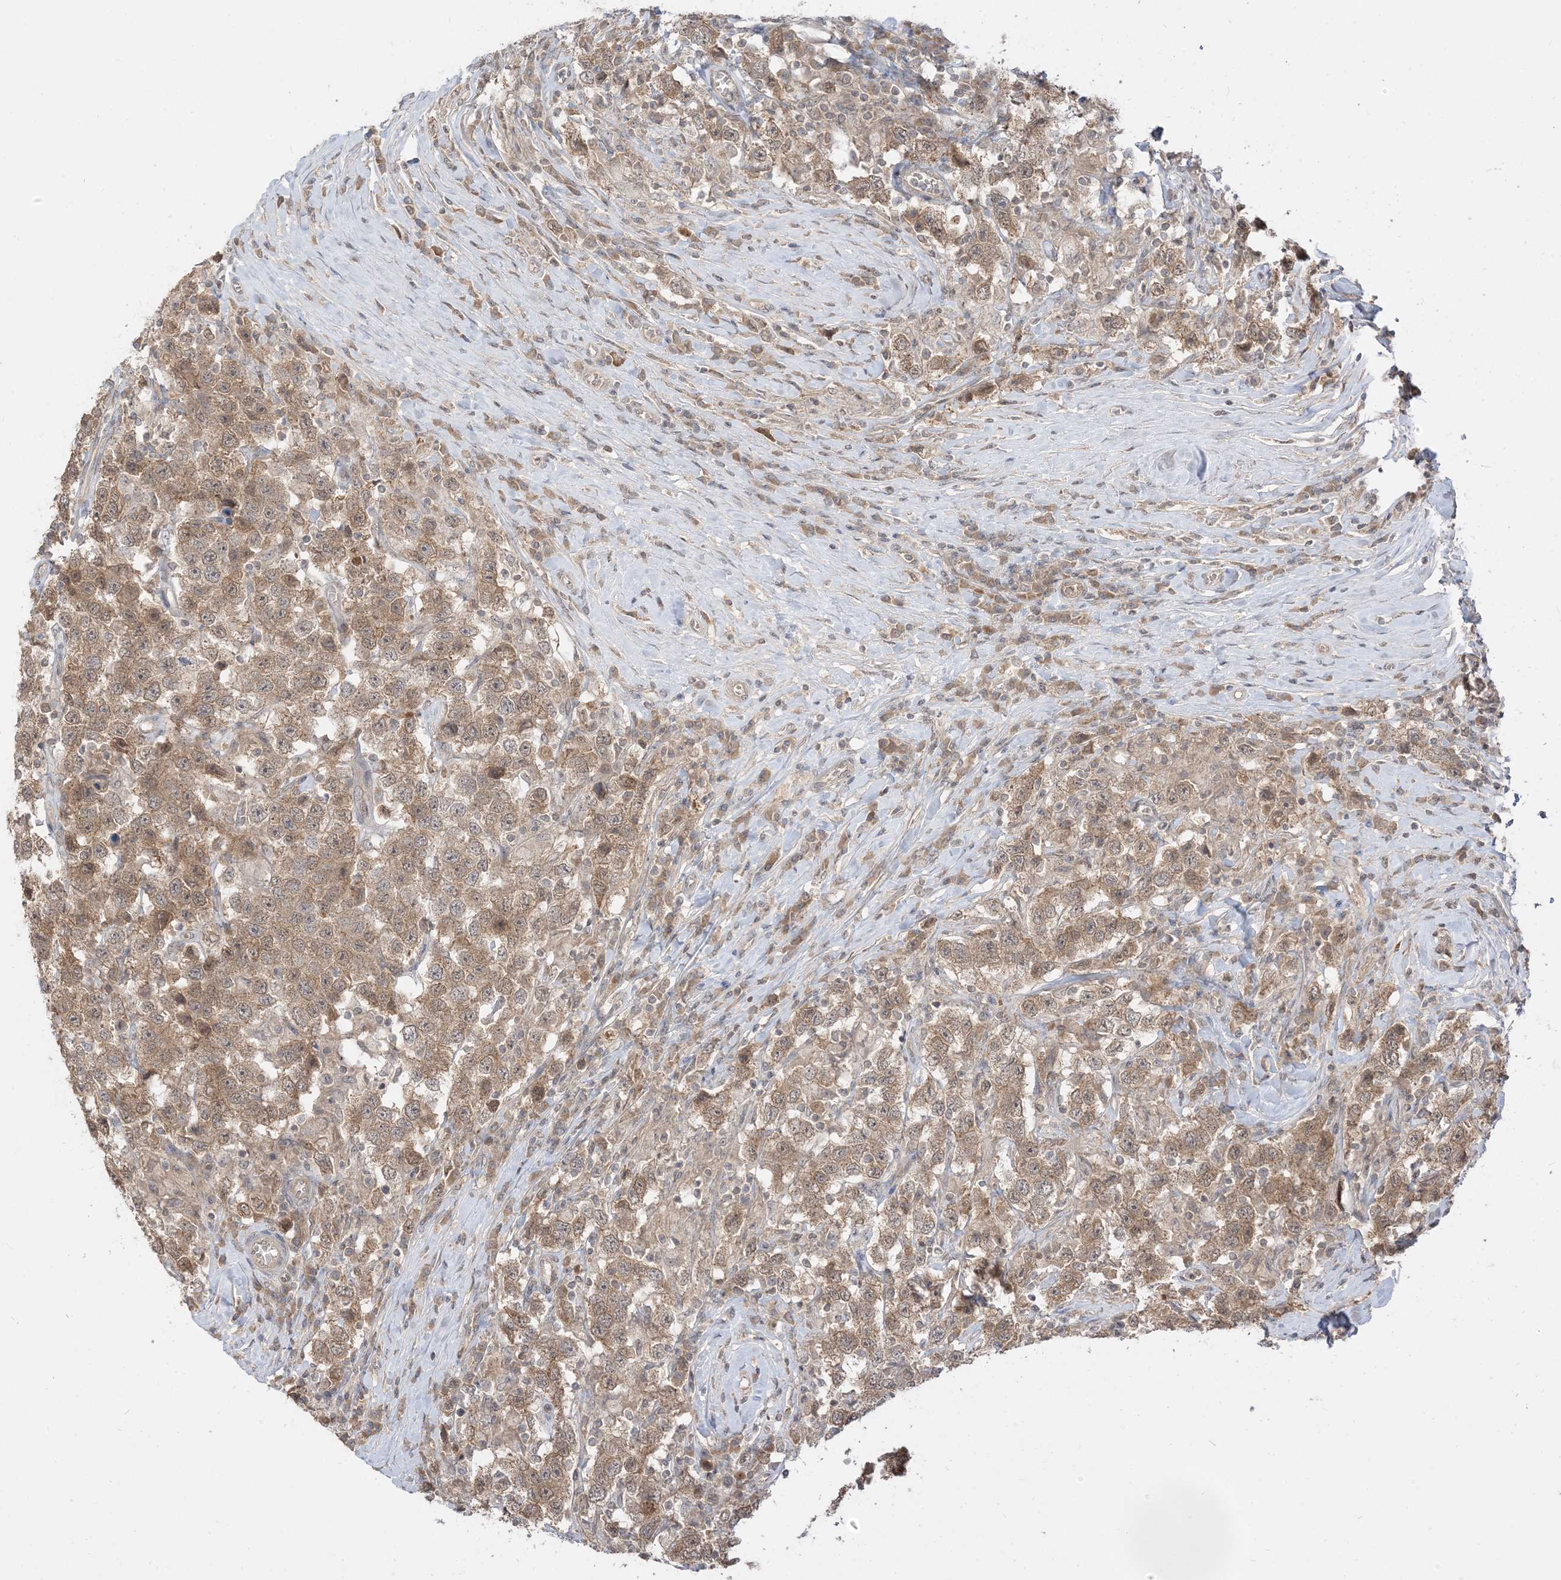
{"staining": {"intensity": "weak", "quantity": ">75%", "location": "cytoplasmic/membranous"}, "tissue": "testis cancer", "cell_type": "Tumor cells", "image_type": "cancer", "snomed": [{"axis": "morphology", "description": "Seminoma, NOS"}, {"axis": "topography", "description": "Testis"}], "caption": "Protein analysis of testis cancer tissue demonstrates weak cytoplasmic/membranous positivity in approximately >75% of tumor cells.", "gene": "TBCC", "patient": {"sex": "male", "age": 41}}